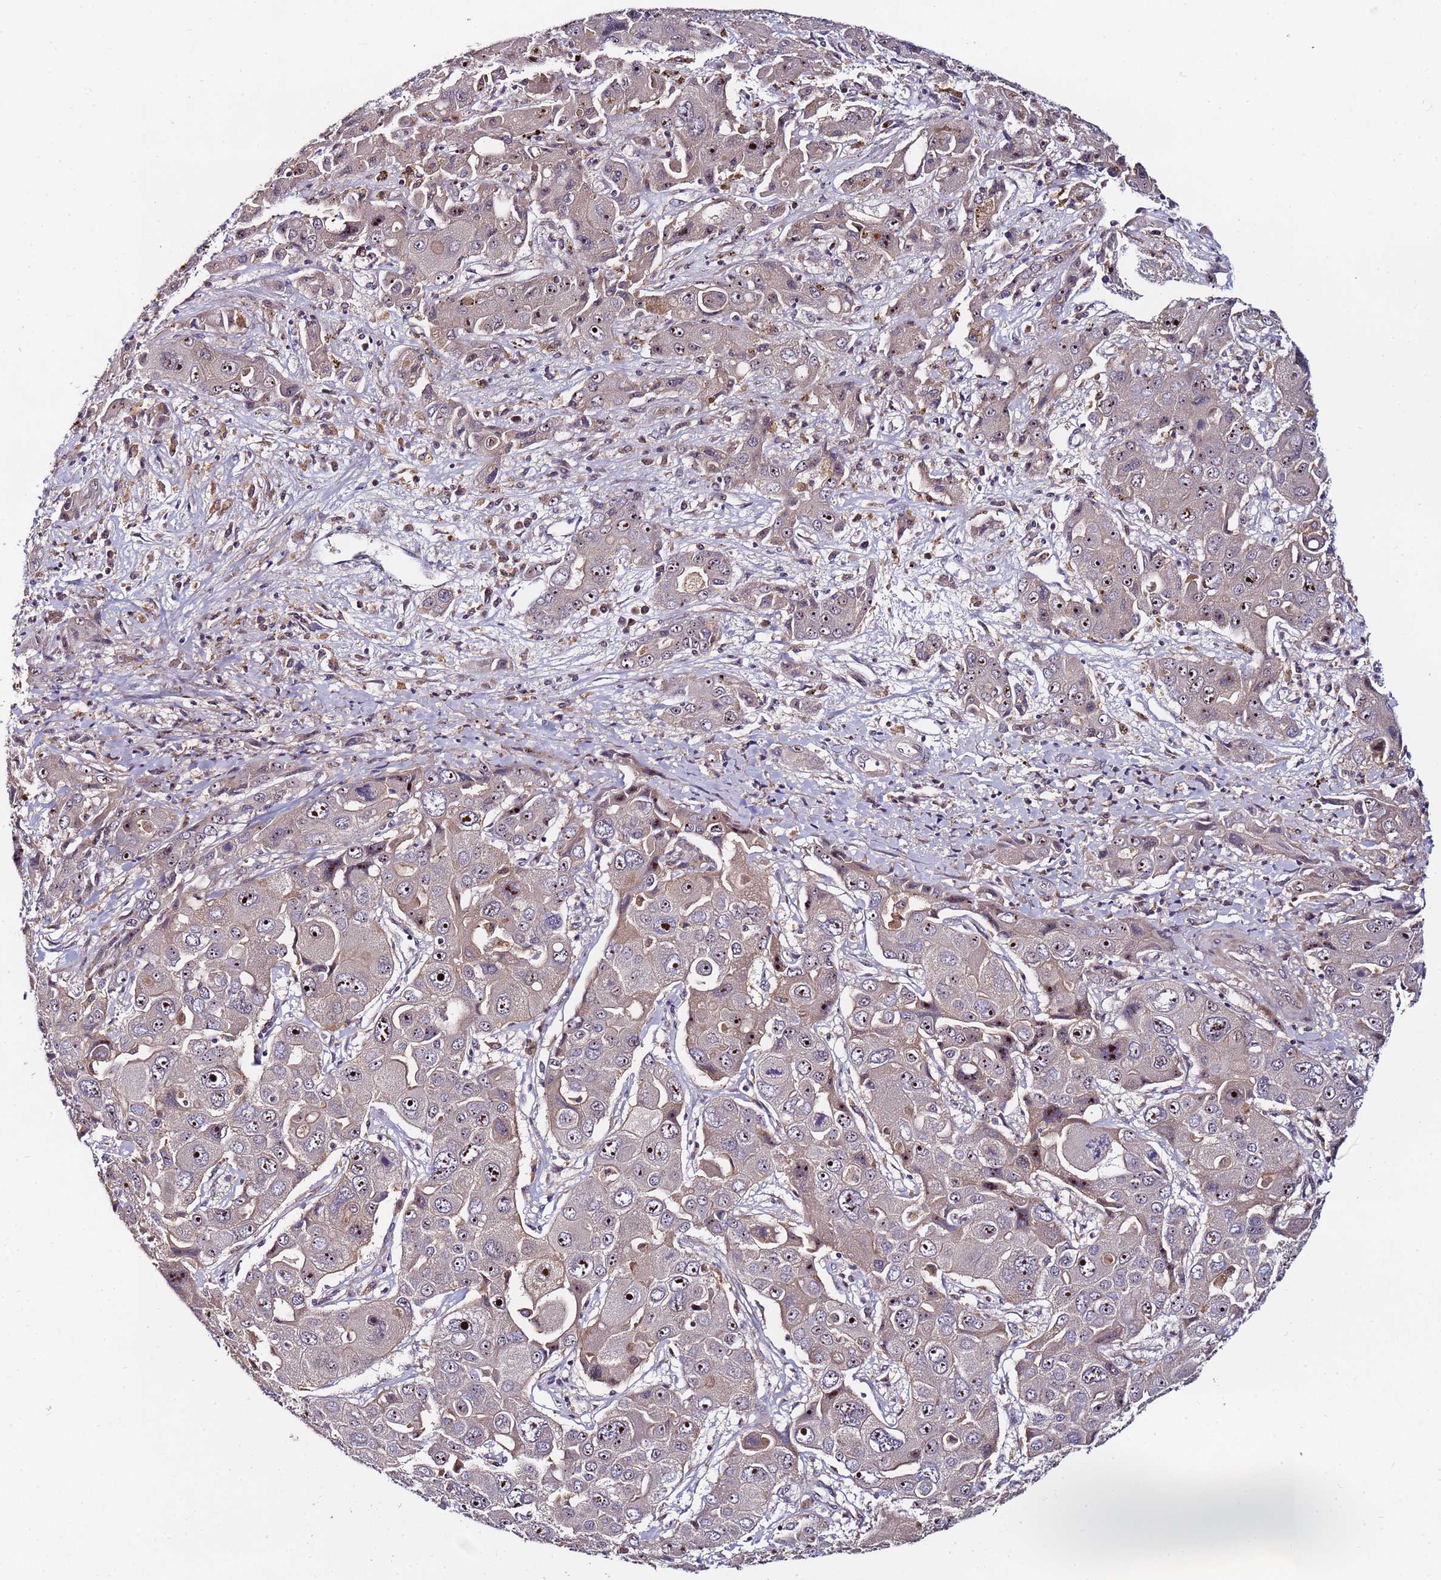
{"staining": {"intensity": "strong", "quantity": "25%-75%", "location": "nuclear"}, "tissue": "liver cancer", "cell_type": "Tumor cells", "image_type": "cancer", "snomed": [{"axis": "morphology", "description": "Cholangiocarcinoma"}, {"axis": "topography", "description": "Liver"}], "caption": "Liver cholangiocarcinoma stained with immunohistochemistry exhibits strong nuclear staining in about 25%-75% of tumor cells.", "gene": "KRI1", "patient": {"sex": "male", "age": 67}}